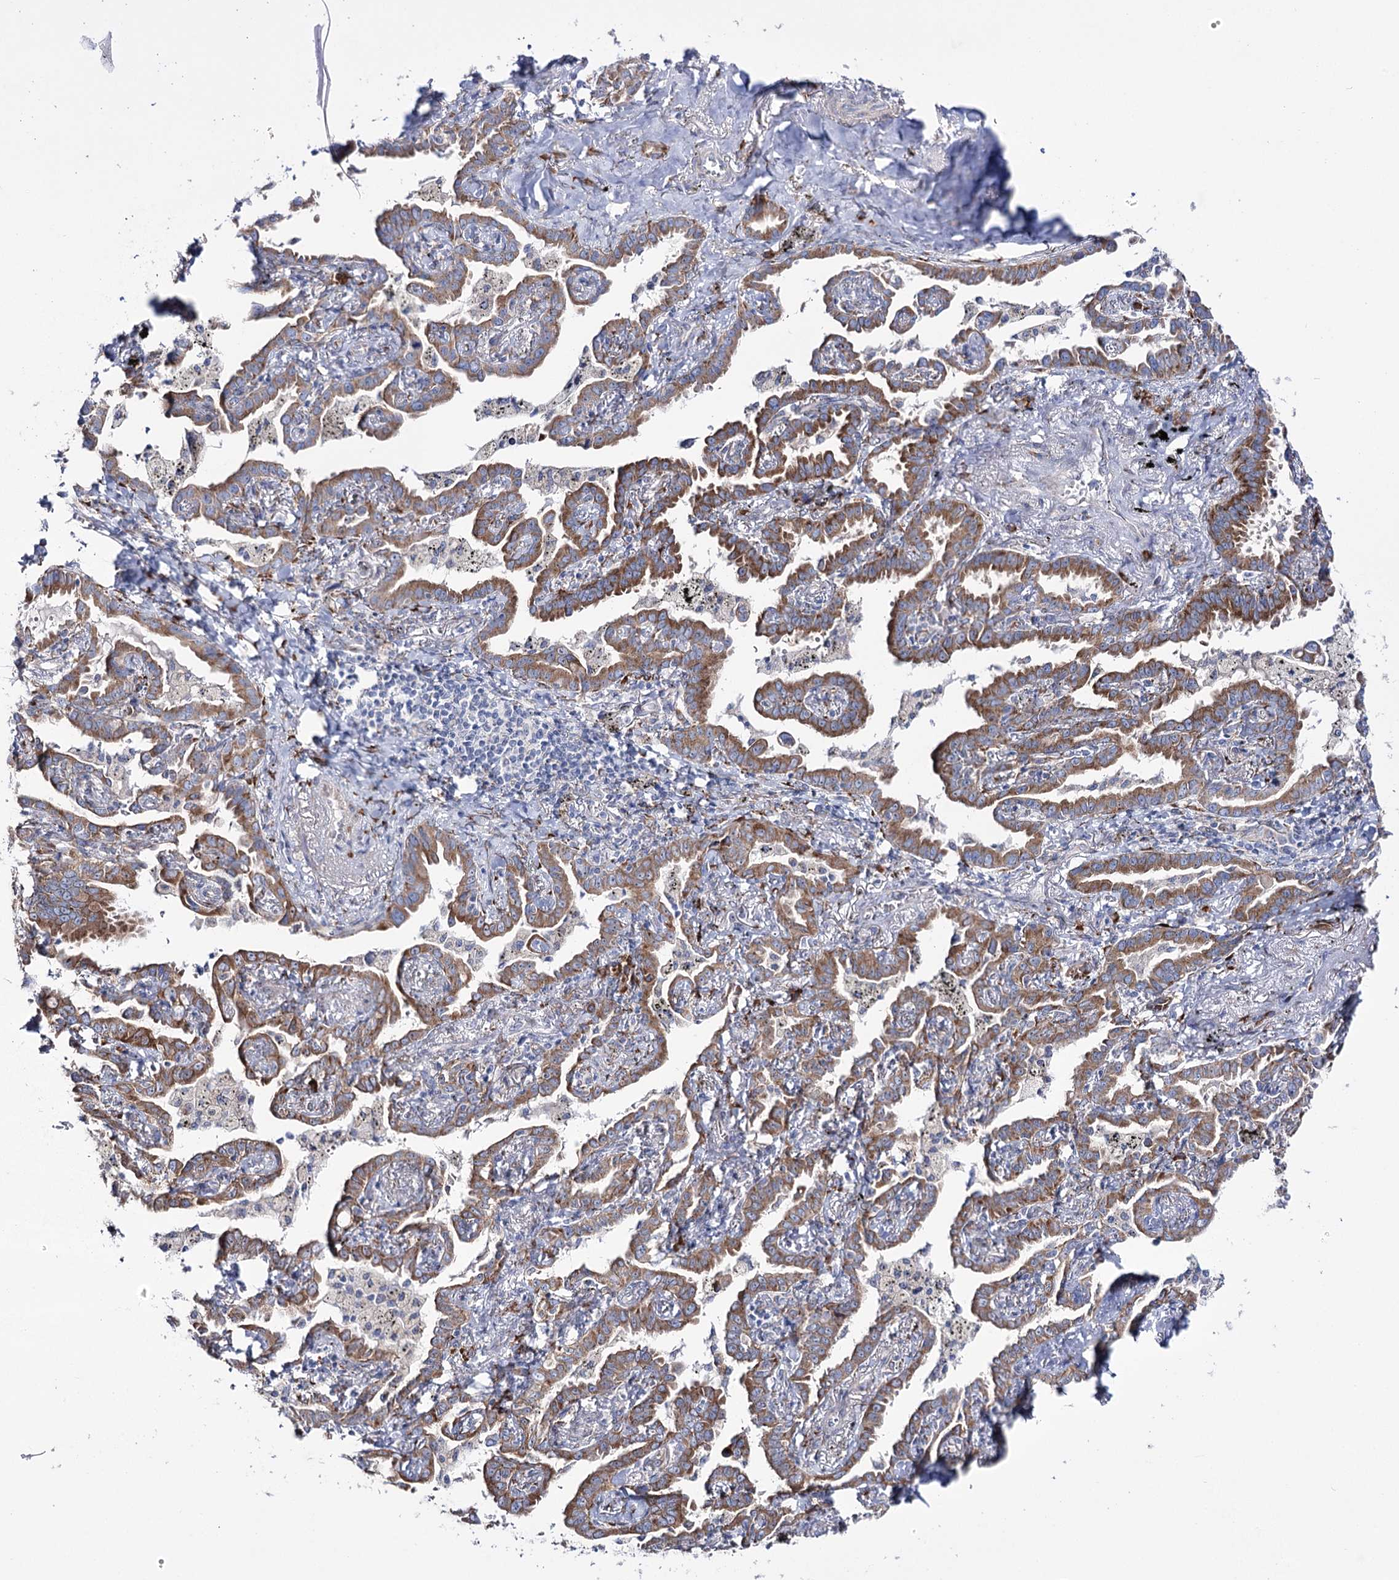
{"staining": {"intensity": "moderate", "quantity": ">75%", "location": "cytoplasmic/membranous"}, "tissue": "lung cancer", "cell_type": "Tumor cells", "image_type": "cancer", "snomed": [{"axis": "morphology", "description": "Adenocarcinoma, NOS"}, {"axis": "topography", "description": "Lung"}], "caption": "This photomicrograph demonstrates IHC staining of human lung cancer, with medium moderate cytoplasmic/membranous positivity in about >75% of tumor cells.", "gene": "METTL5", "patient": {"sex": "male", "age": 67}}